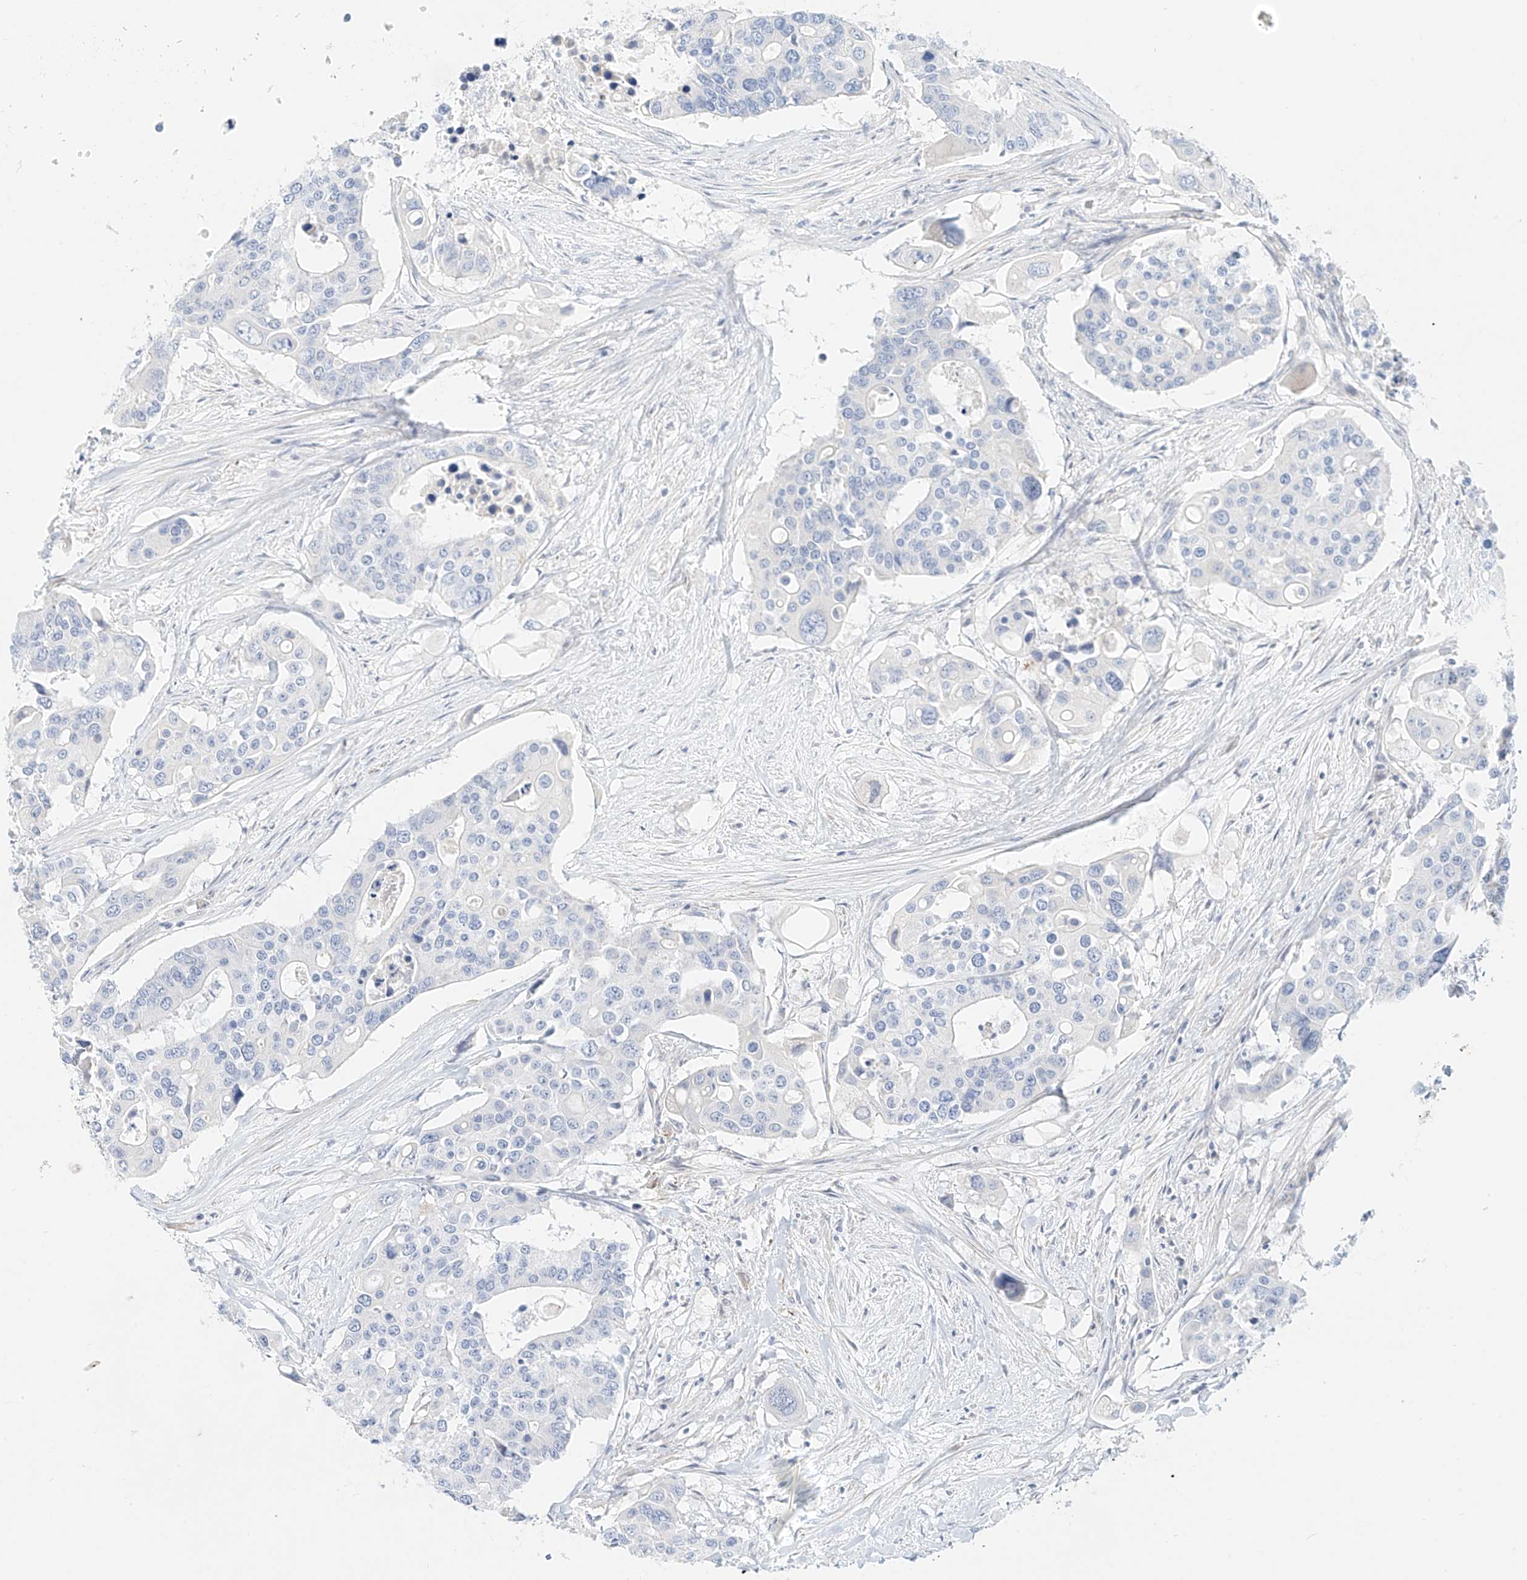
{"staining": {"intensity": "negative", "quantity": "none", "location": "none"}, "tissue": "colorectal cancer", "cell_type": "Tumor cells", "image_type": "cancer", "snomed": [{"axis": "morphology", "description": "Adenocarcinoma, NOS"}, {"axis": "topography", "description": "Colon"}], "caption": "Immunohistochemistry (IHC) photomicrograph of neoplastic tissue: human colorectal cancer stained with DAB (3,3'-diaminobenzidine) demonstrates no significant protein expression in tumor cells.", "gene": "ST3GAL5", "patient": {"sex": "male", "age": 77}}